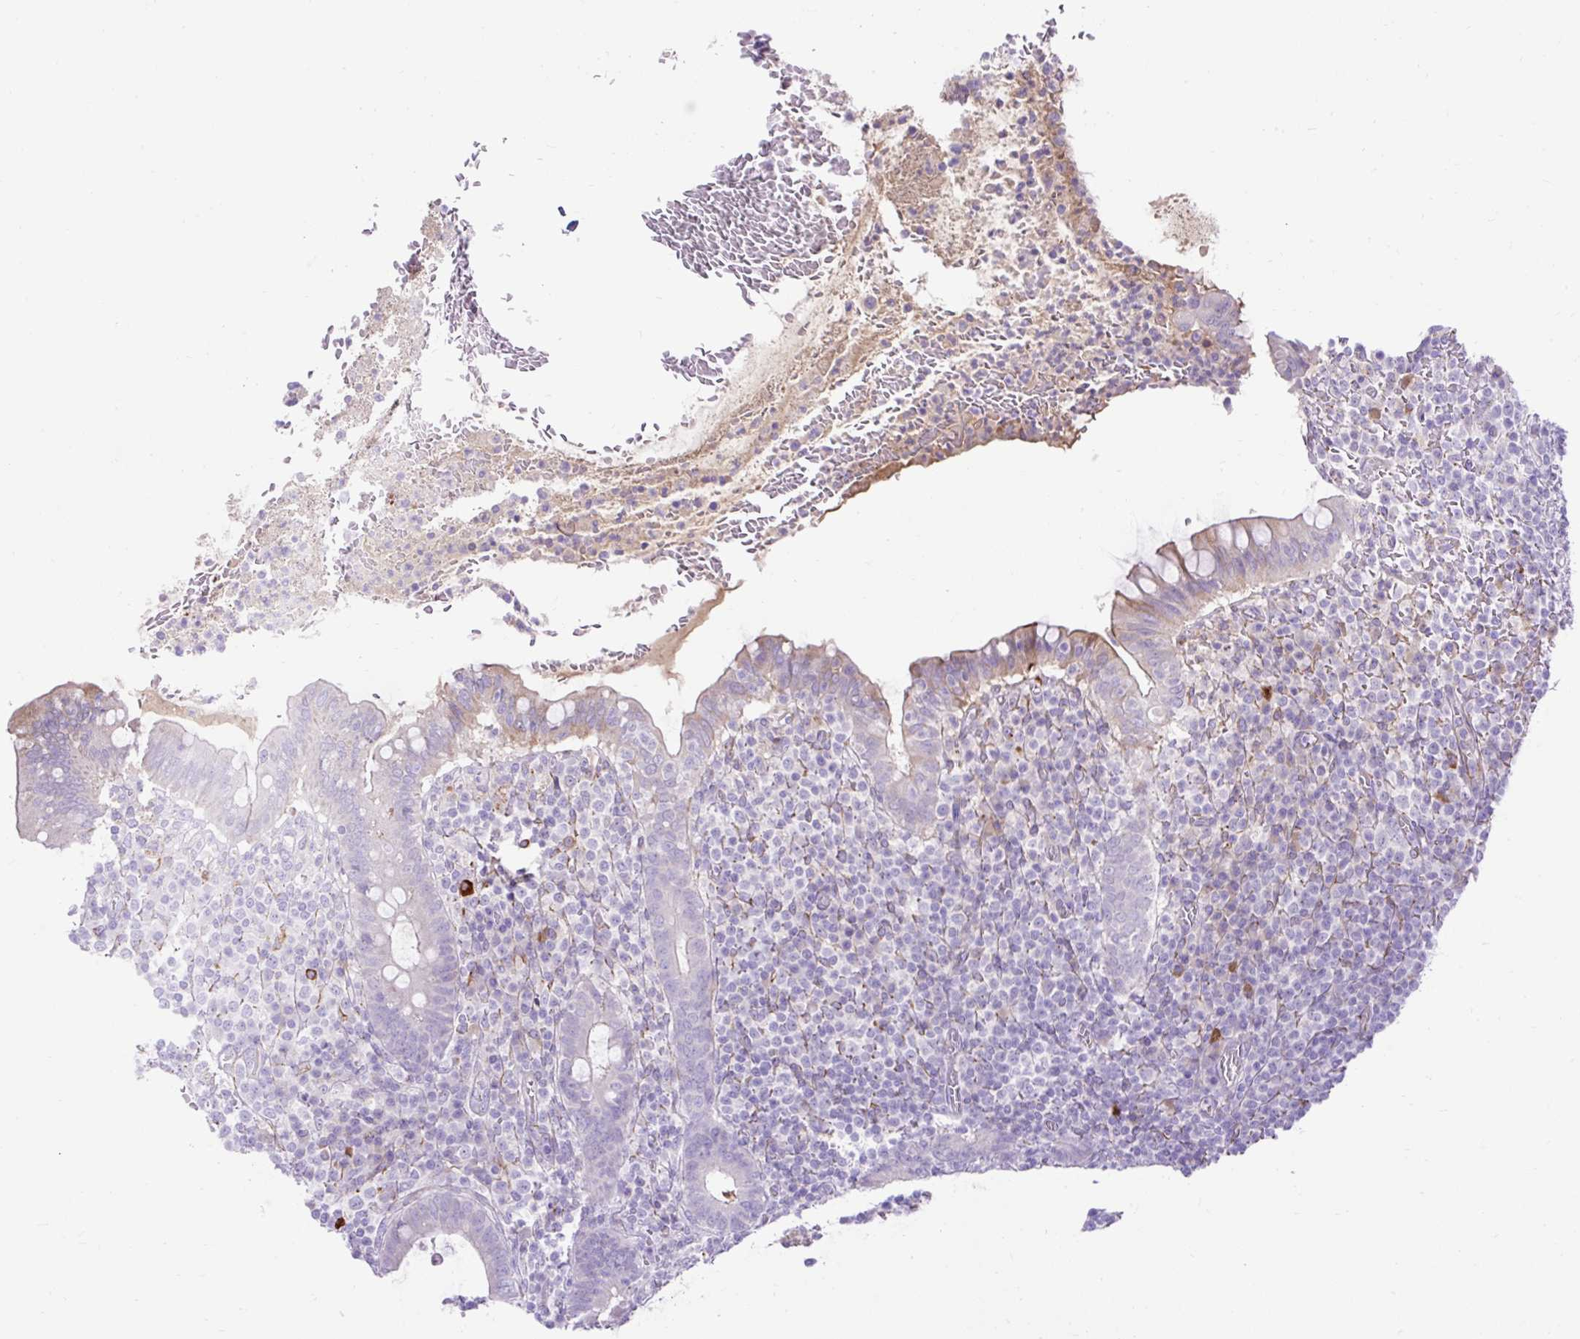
{"staining": {"intensity": "moderate", "quantity": "<25%", "location": "cytoplasmic/membranous"}, "tissue": "appendix", "cell_type": "Glandular cells", "image_type": "normal", "snomed": [{"axis": "morphology", "description": "Normal tissue, NOS"}, {"axis": "topography", "description": "Appendix"}], "caption": "Benign appendix shows moderate cytoplasmic/membranous positivity in approximately <25% of glandular cells, visualized by immunohistochemistry.", "gene": "SPTBN5", "patient": {"sex": "female", "age": 43}}